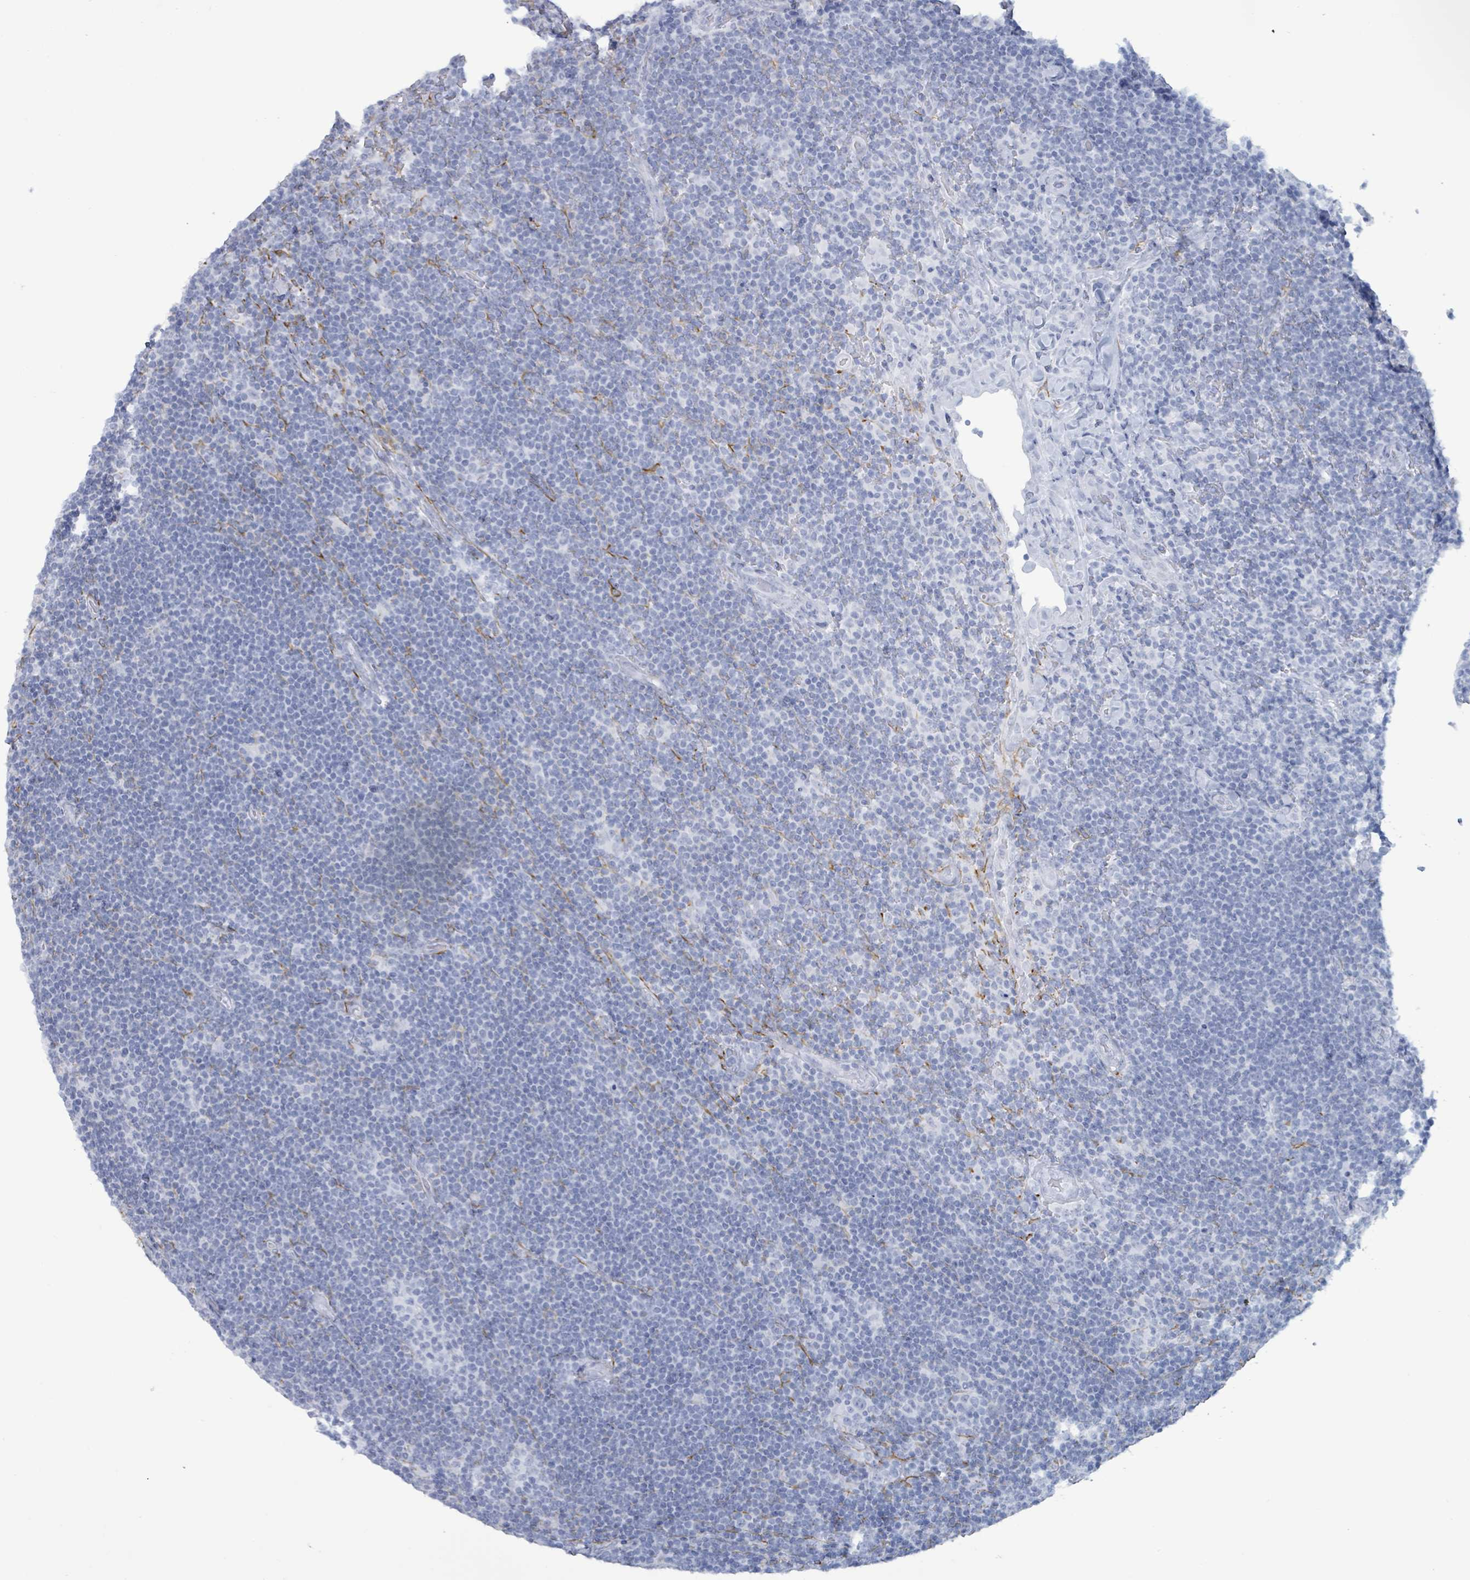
{"staining": {"intensity": "negative", "quantity": "none", "location": "none"}, "tissue": "lymphoma", "cell_type": "Tumor cells", "image_type": "cancer", "snomed": [{"axis": "morphology", "description": "Hodgkin's disease, NOS"}, {"axis": "topography", "description": "Lymph node"}], "caption": "Lymphoma stained for a protein using immunohistochemistry displays no positivity tumor cells.", "gene": "KRT8", "patient": {"sex": "female", "age": 57}}